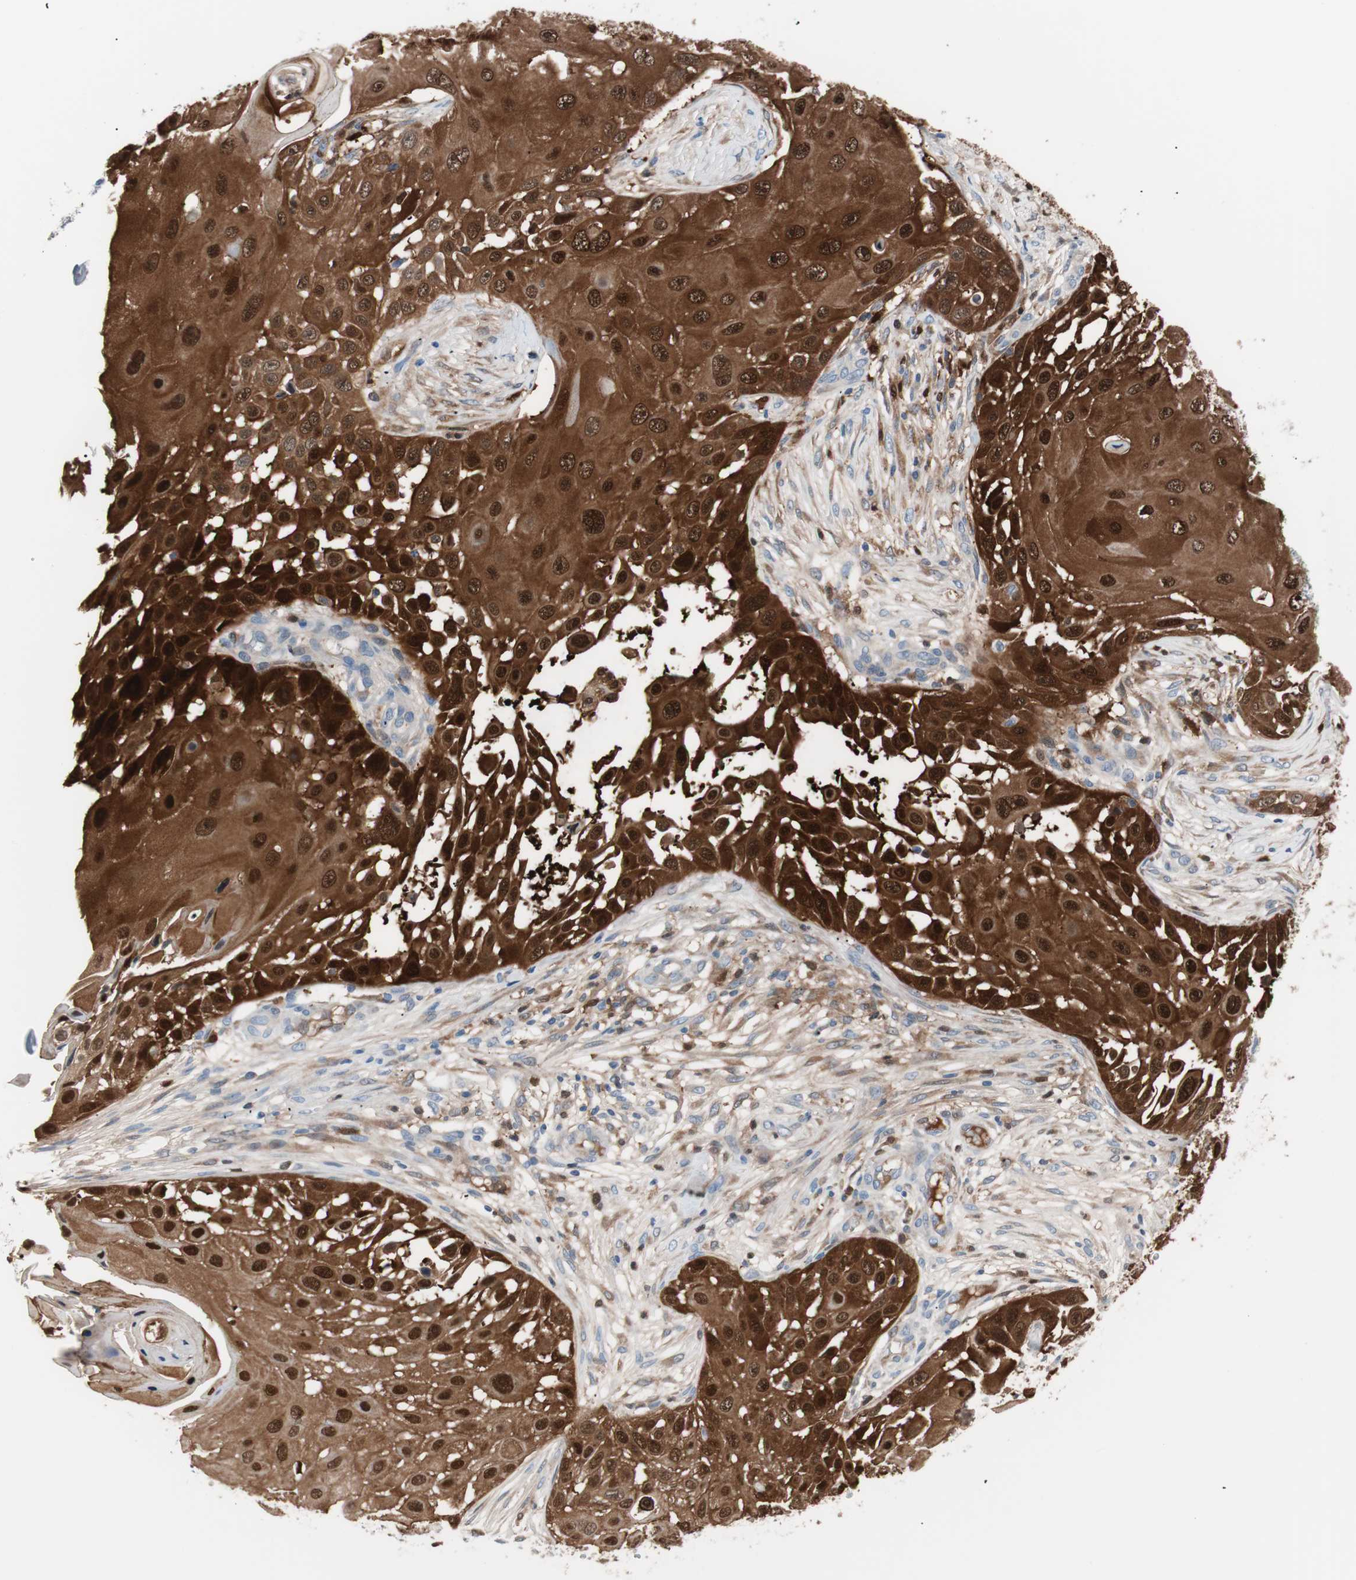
{"staining": {"intensity": "strong", "quantity": ">75%", "location": "cytoplasmic/membranous,nuclear"}, "tissue": "skin cancer", "cell_type": "Tumor cells", "image_type": "cancer", "snomed": [{"axis": "morphology", "description": "Squamous cell carcinoma, NOS"}, {"axis": "topography", "description": "Skin"}], "caption": "Human skin squamous cell carcinoma stained for a protein (brown) shows strong cytoplasmic/membranous and nuclear positive positivity in about >75% of tumor cells.", "gene": "IL18", "patient": {"sex": "female", "age": 44}}